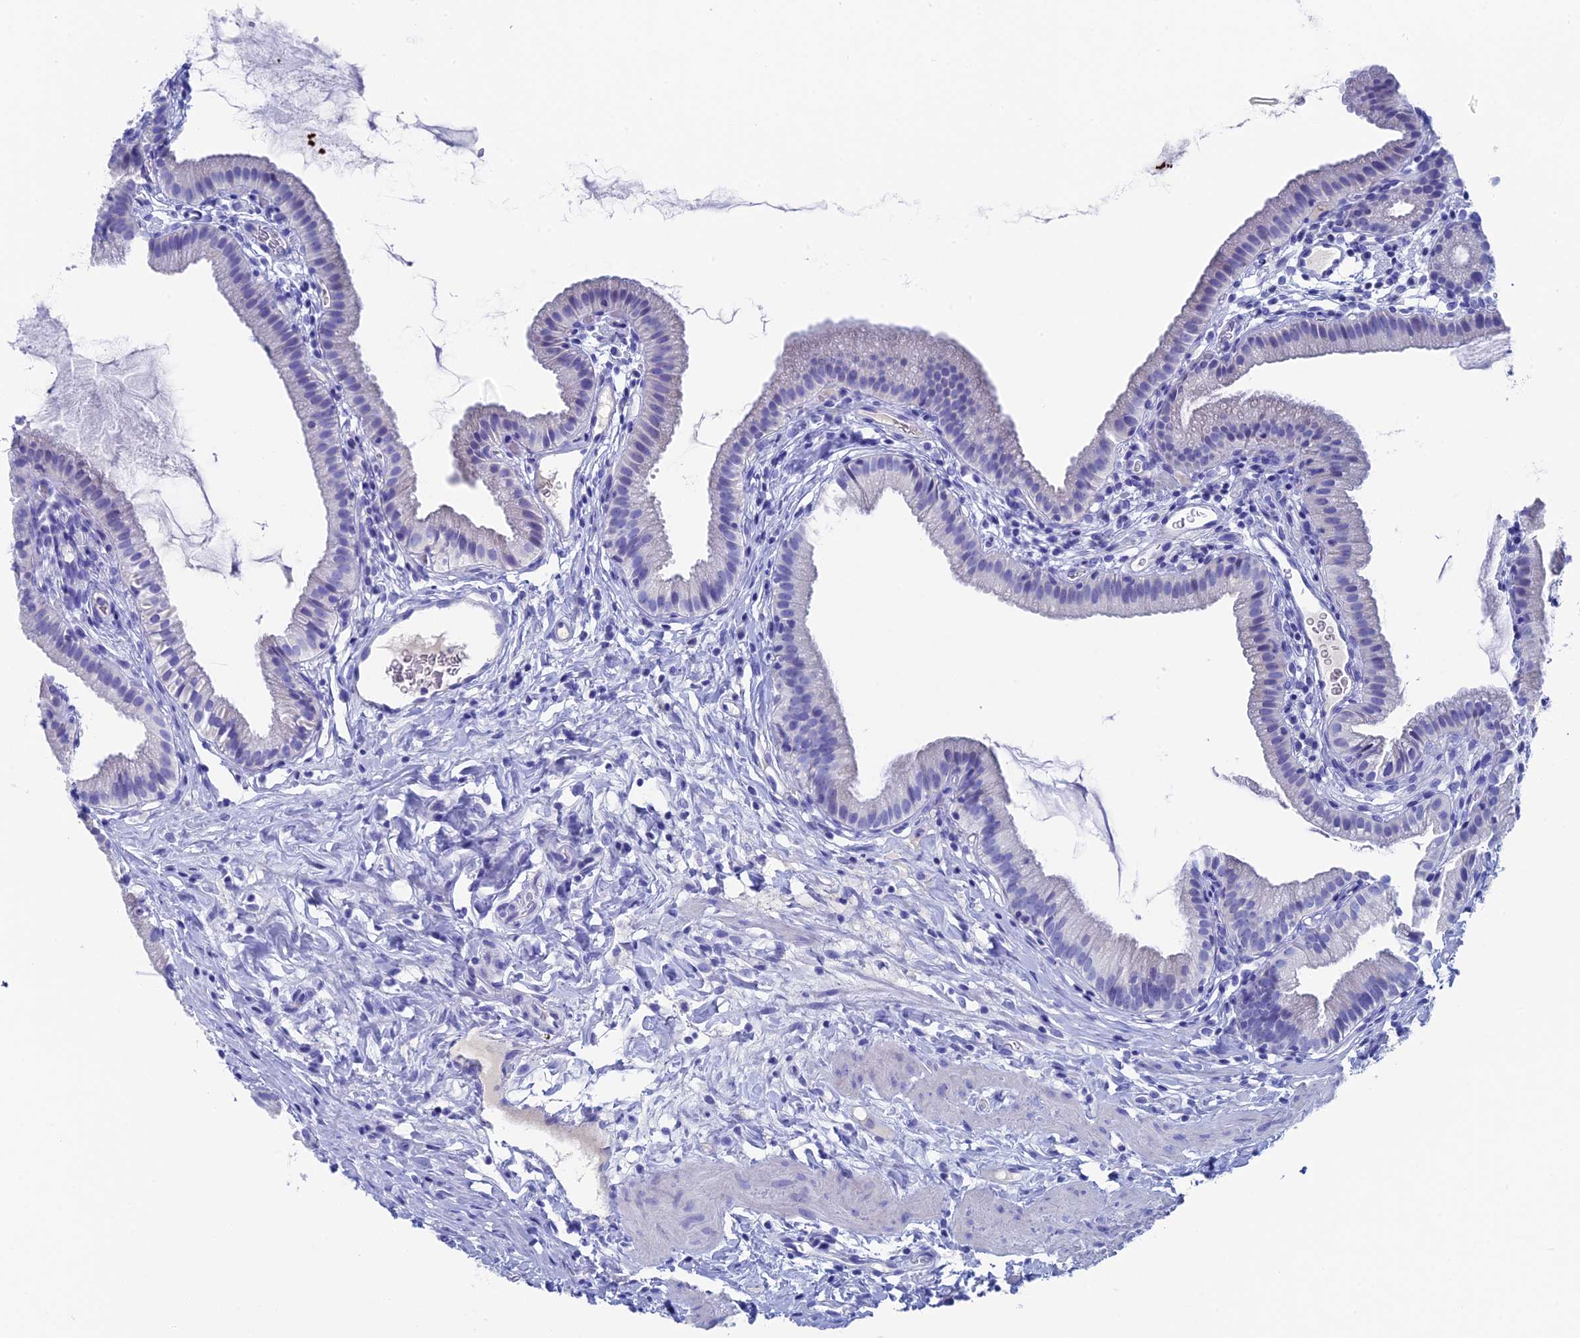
{"staining": {"intensity": "negative", "quantity": "none", "location": "none"}, "tissue": "gallbladder", "cell_type": "Glandular cells", "image_type": "normal", "snomed": [{"axis": "morphology", "description": "Normal tissue, NOS"}, {"axis": "topography", "description": "Gallbladder"}], "caption": "Glandular cells show no significant protein staining in normal gallbladder. (Brightfield microscopy of DAB IHC at high magnification).", "gene": "UNC119", "patient": {"sex": "female", "age": 46}}